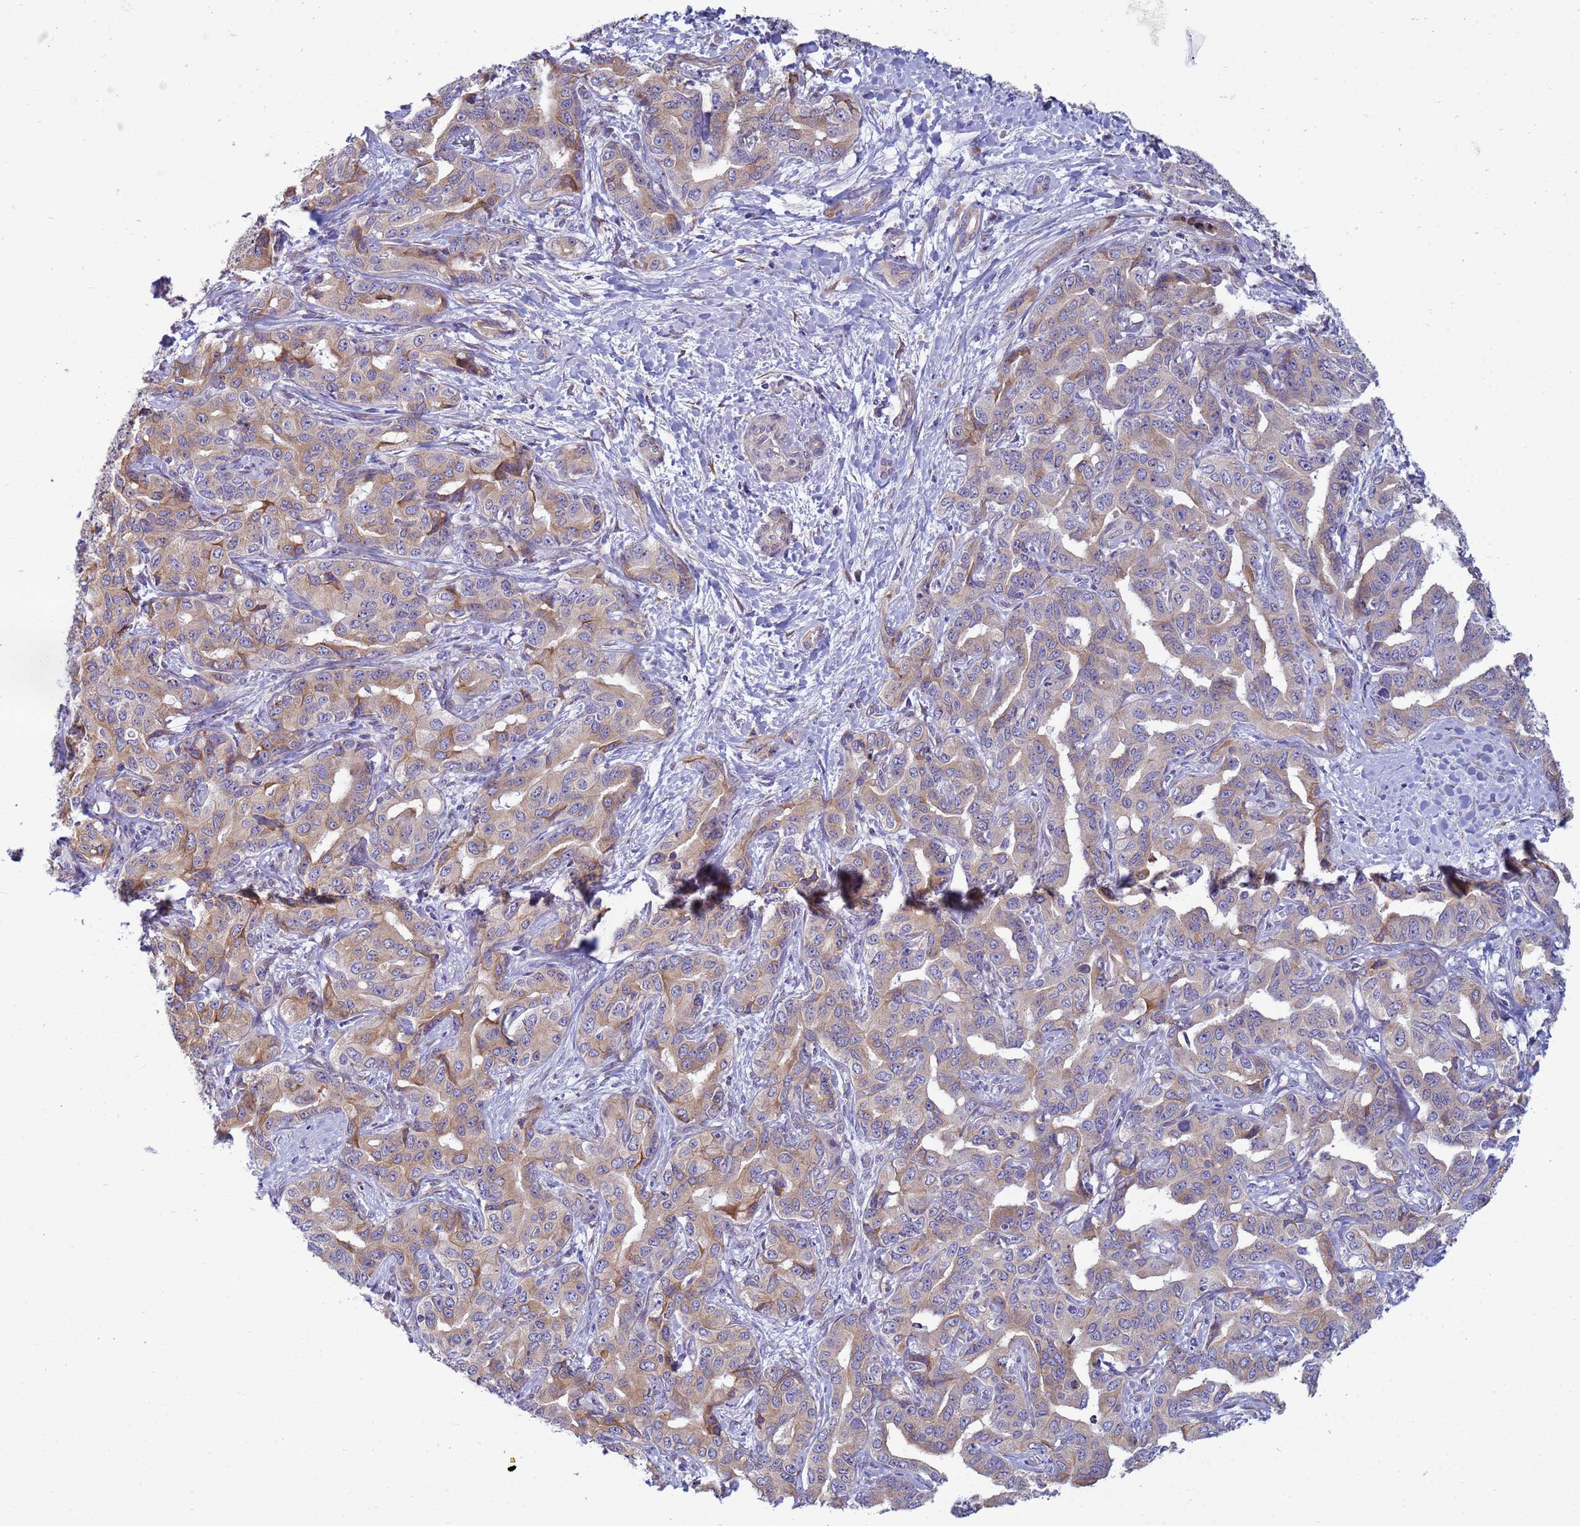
{"staining": {"intensity": "weak", "quantity": ">75%", "location": "cytoplasmic/membranous"}, "tissue": "liver cancer", "cell_type": "Tumor cells", "image_type": "cancer", "snomed": [{"axis": "morphology", "description": "Cholangiocarcinoma"}, {"axis": "topography", "description": "Liver"}], "caption": "Protein analysis of cholangiocarcinoma (liver) tissue reveals weak cytoplasmic/membranous staining in about >75% of tumor cells. The staining is performed using DAB brown chromogen to label protein expression. The nuclei are counter-stained blue using hematoxylin.", "gene": "TRPC6", "patient": {"sex": "male", "age": 59}}